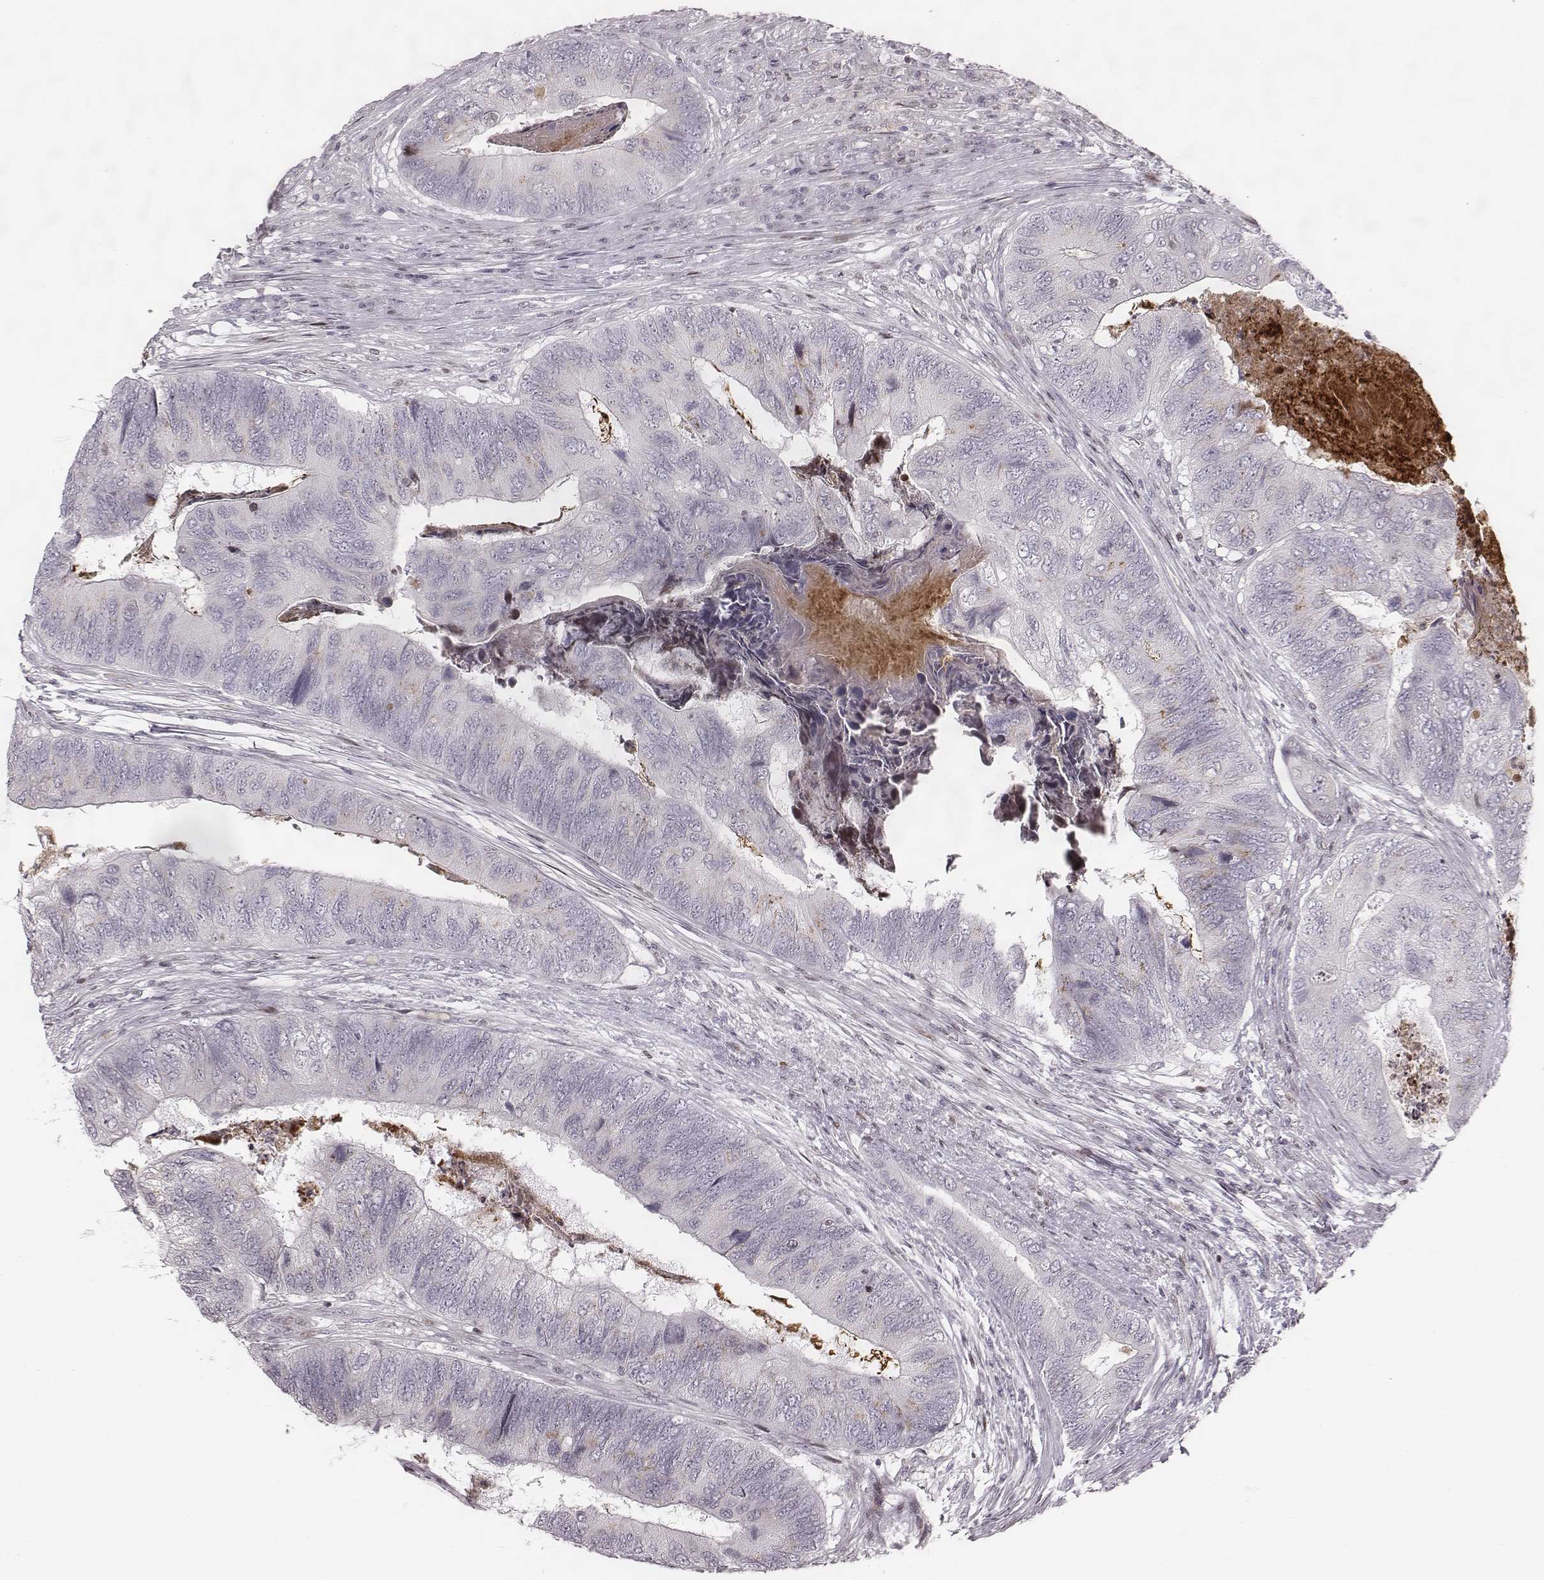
{"staining": {"intensity": "negative", "quantity": "none", "location": "none"}, "tissue": "colorectal cancer", "cell_type": "Tumor cells", "image_type": "cancer", "snomed": [{"axis": "morphology", "description": "Adenocarcinoma, NOS"}, {"axis": "topography", "description": "Colon"}], "caption": "Tumor cells are negative for protein expression in human colorectal cancer.", "gene": "NDC1", "patient": {"sex": "female", "age": 67}}